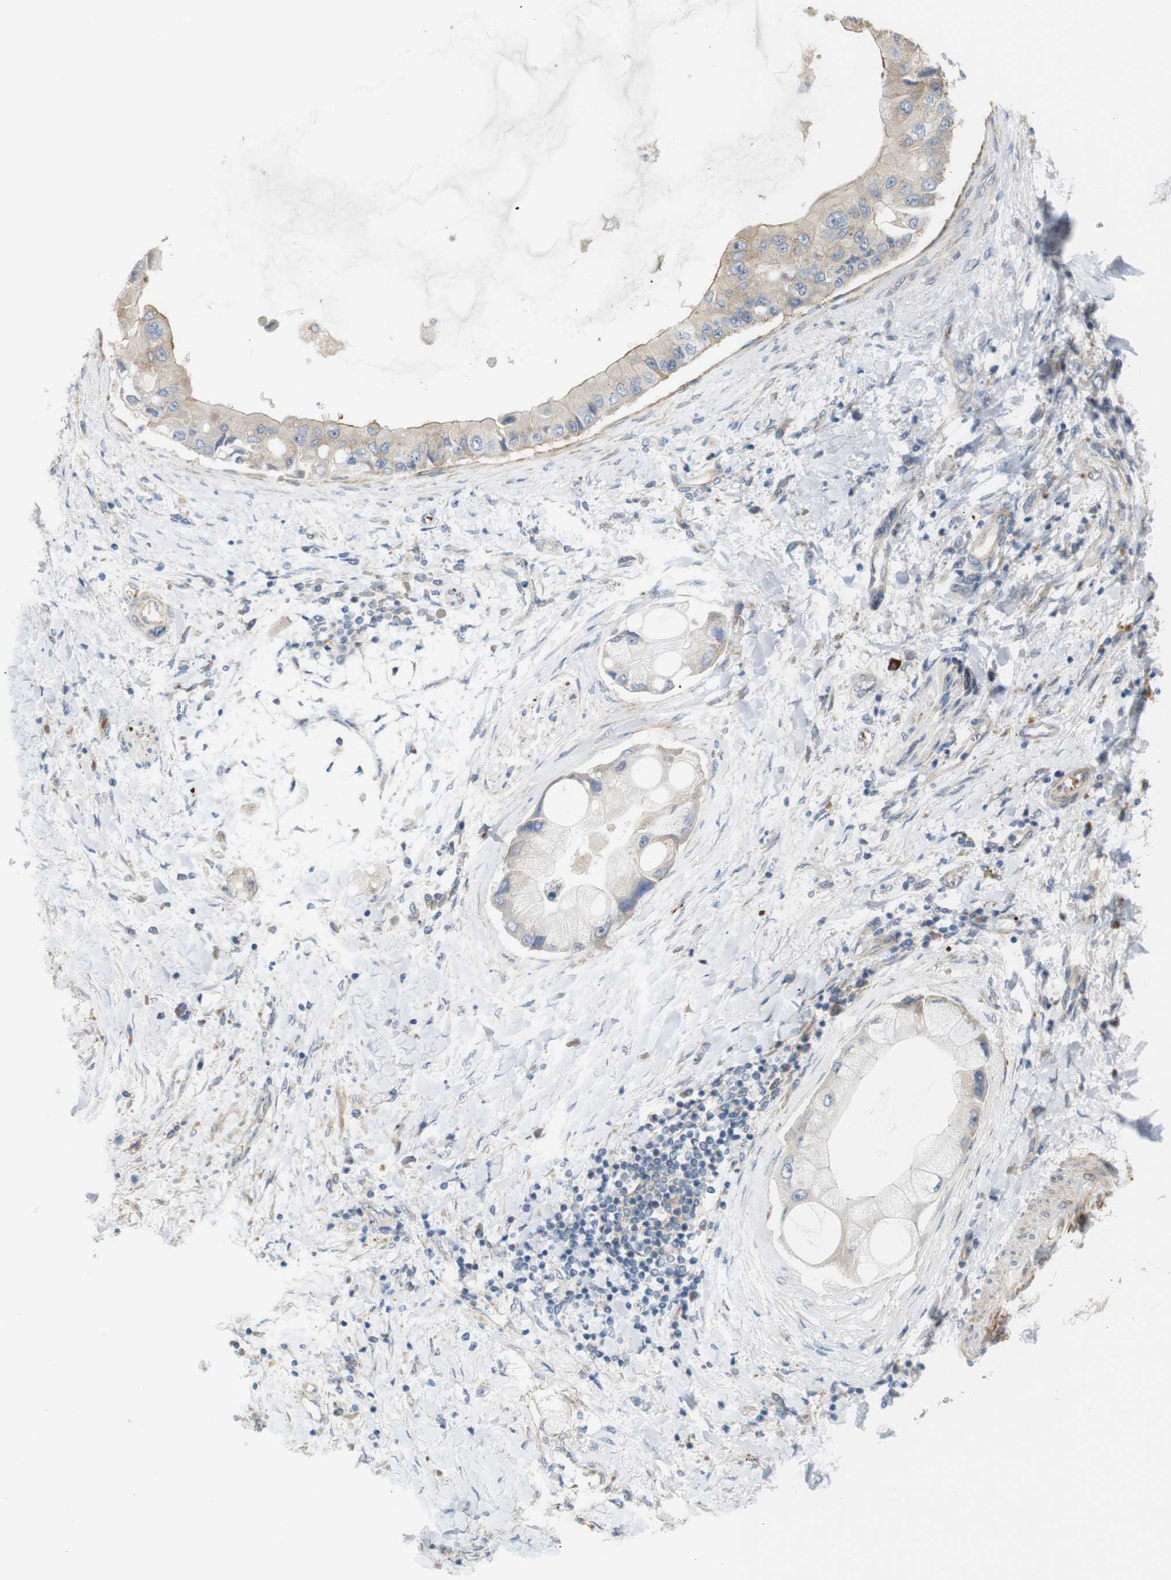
{"staining": {"intensity": "weak", "quantity": ">75%", "location": "cytoplasmic/membranous"}, "tissue": "liver cancer", "cell_type": "Tumor cells", "image_type": "cancer", "snomed": [{"axis": "morphology", "description": "Cholangiocarcinoma"}, {"axis": "topography", "description": "Liver"}], "caption": "Human cholangiocarcinoma (liver) stained with a brown dye exhibits weak cytoplasmic/membranous positive expression in about >75% of tumor cells.", "gene": "RPTOR", "patient": {"sex": "male", "age": 50}}